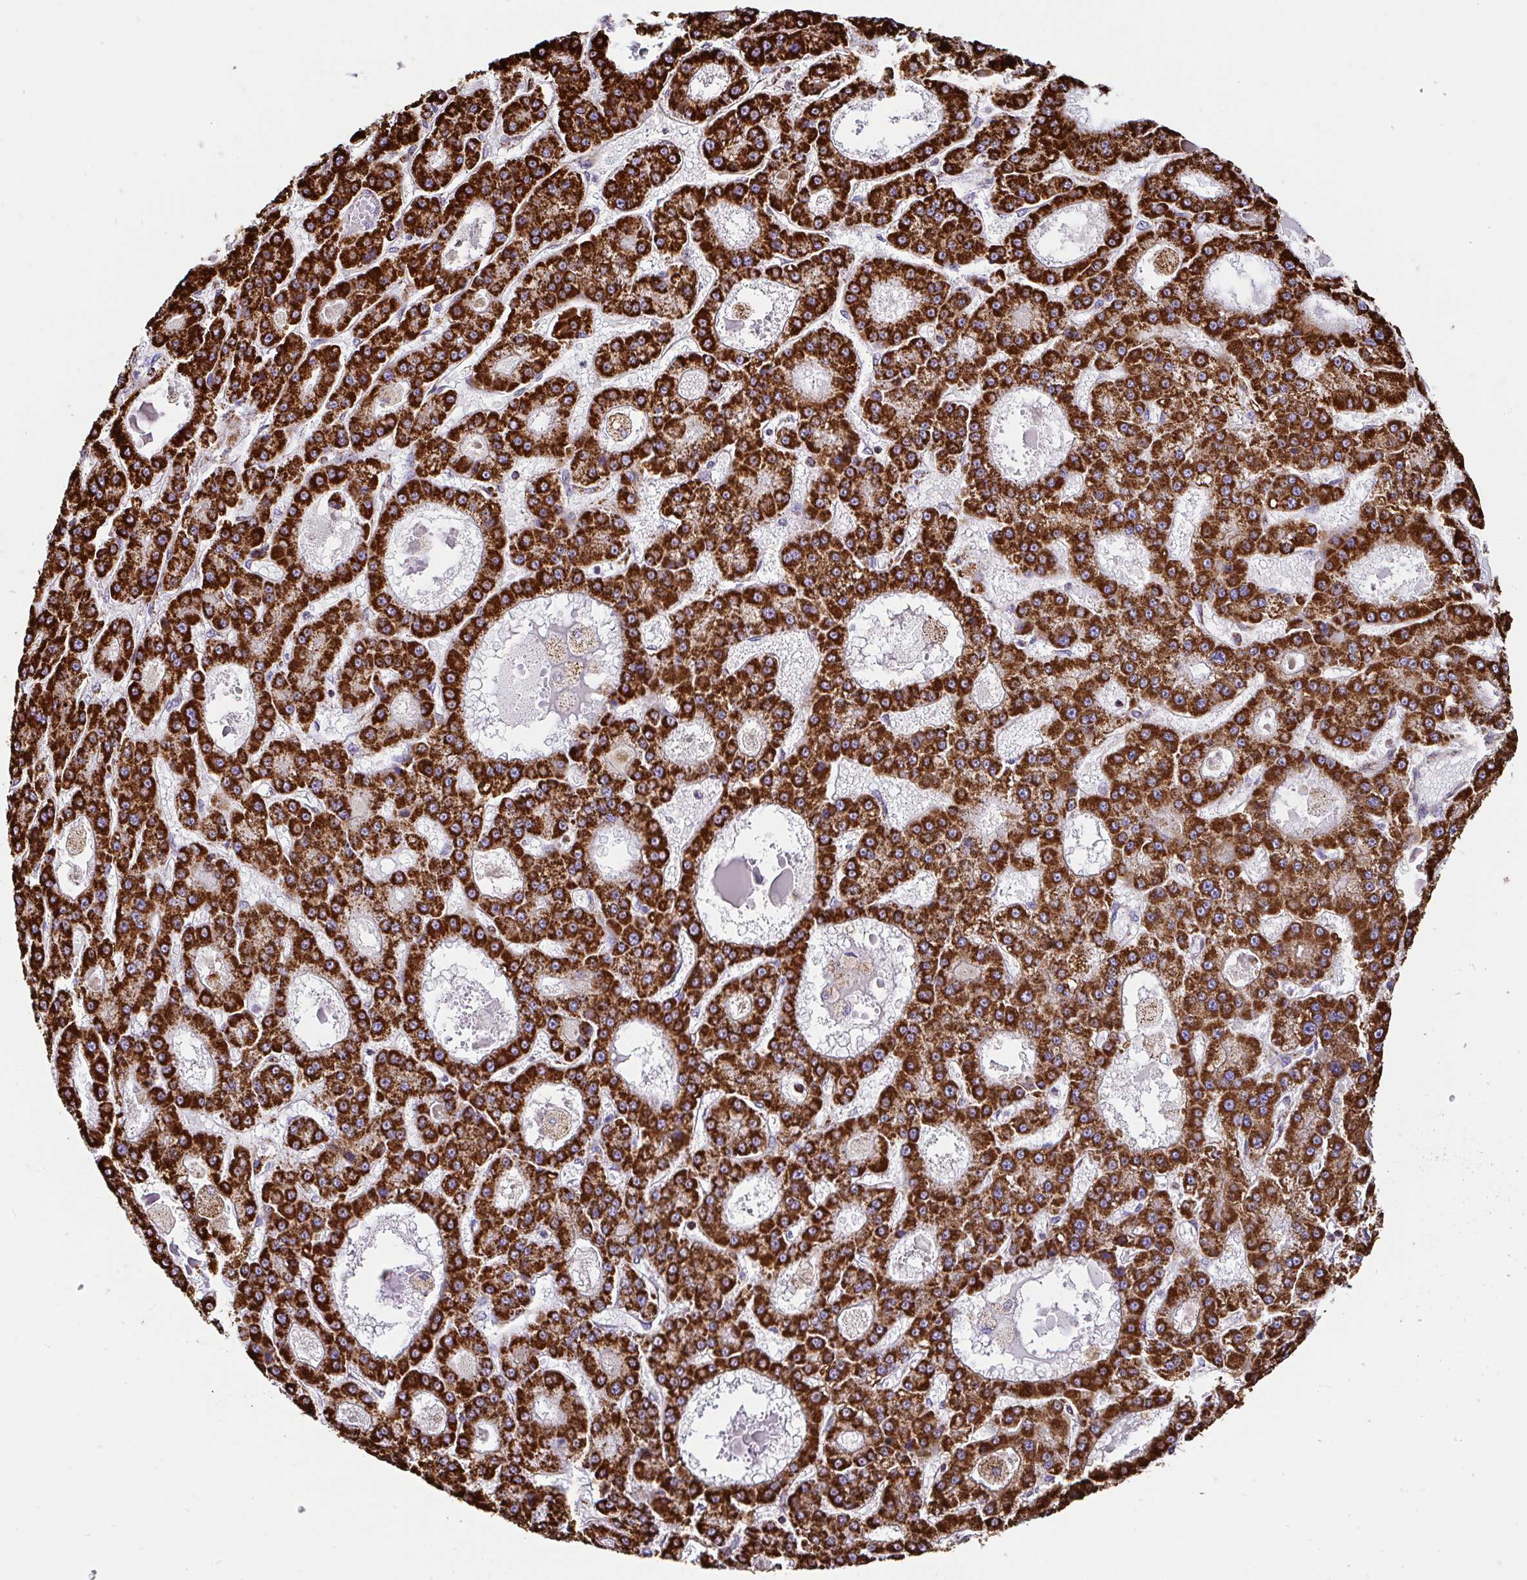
{"staining": {"intensity": "strong", "quantity": ">75%", "location": "cytoplasmic/membranous"}, "tissue": "liver cancer", "cell_type": "Tumor cells", "image_type": "cancer", "snomed": [{"axis": "morphology", "description": "Carcinoma, Hepatocellular, NOS"}, {"axis": "topography", "description": "Liver"}], "caption": "Strong cytoplasmic/membranous expression is appreciated in approximately >75% of tumor cells in liver cancer (hepatocellular carcinoma).", "gene": "ANKRD33B", "patient": {"sex": "male", "age": 70}}